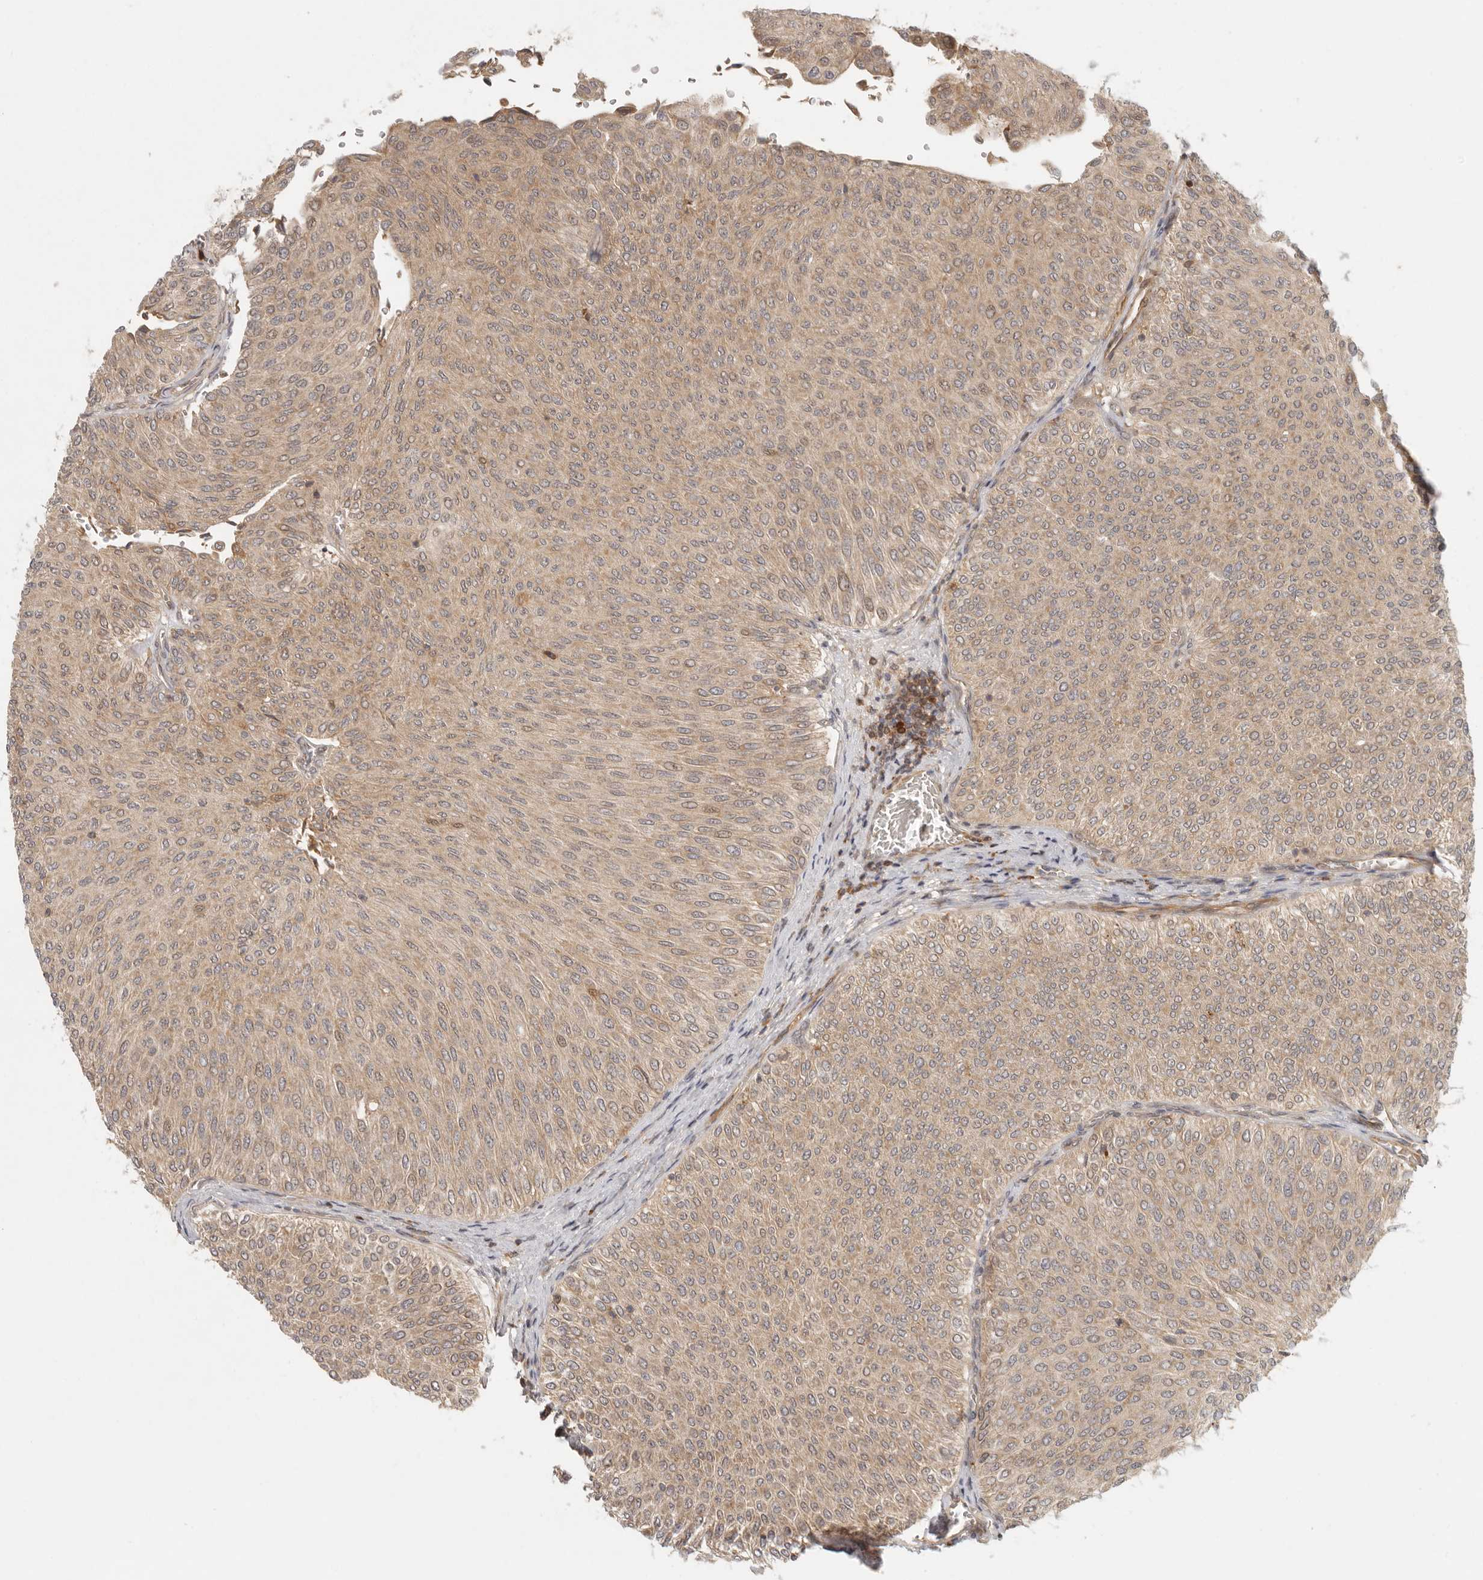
{"staining": {"intensity": "weak", "quantity": ">75%", "location": "cytoplasmic/membranous,nuclear"}, "tissue": "urothelial cancer", "cell_type": "Tumor cells", "image_type": "cancer", "snomed": [{"axis": "morphology", "description": "Urothelial carcinoma, Low grade"}, {"axis": "topography", "description": "Urinary bladder"}], "caption": "Low-grade urothelial carcinoma was stained to show a protein in brown. There is low levels of weak cytoplasmic/membranous and nuclear positivity in about >75% of tumor cells.", "gene": "AHDC1", "patient": {"sex": "male", "age": 78}}